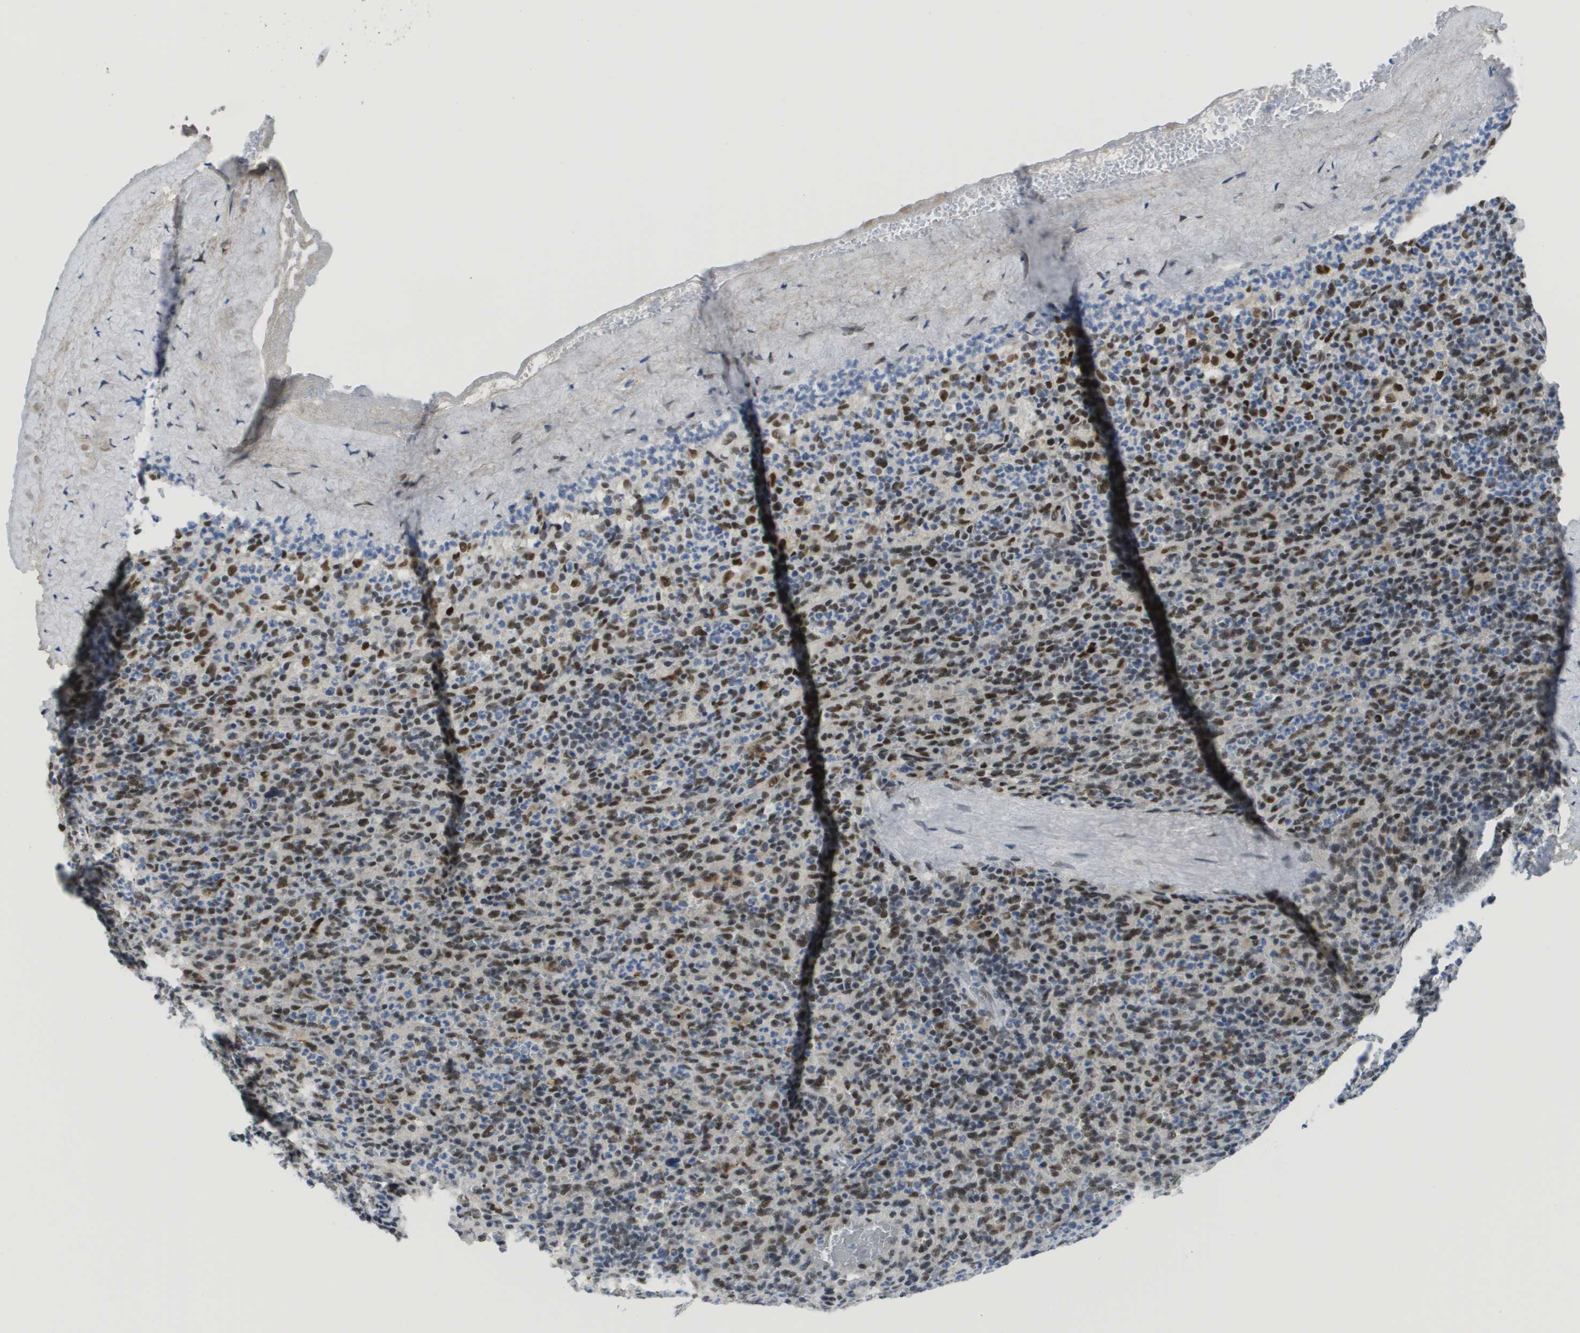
{"staining": {"intensity": "moderate", "quantity": "25%-75%", "location": "nuclear"}, "tissue": "spleen", "cell_type": "Cells in red pulp", "image_type": "normal", "snomed": [{"axis": "morphology", "description": "Normal tissue, NOS"}, {"axis": "topography", "description": "Spleen"}], "caption": "Immunohistochemistry (IHC) histopathology image of benign spleen: spleen stained using immunohistochemistry (IHC) reveals medium levels of moderate protein expression localized specifically in the nuclear of cells in red pulp, appearing as a nuclear brown color.", "gene": "SMARCAD1", "patient": {"sex": "male", "age": 36}}